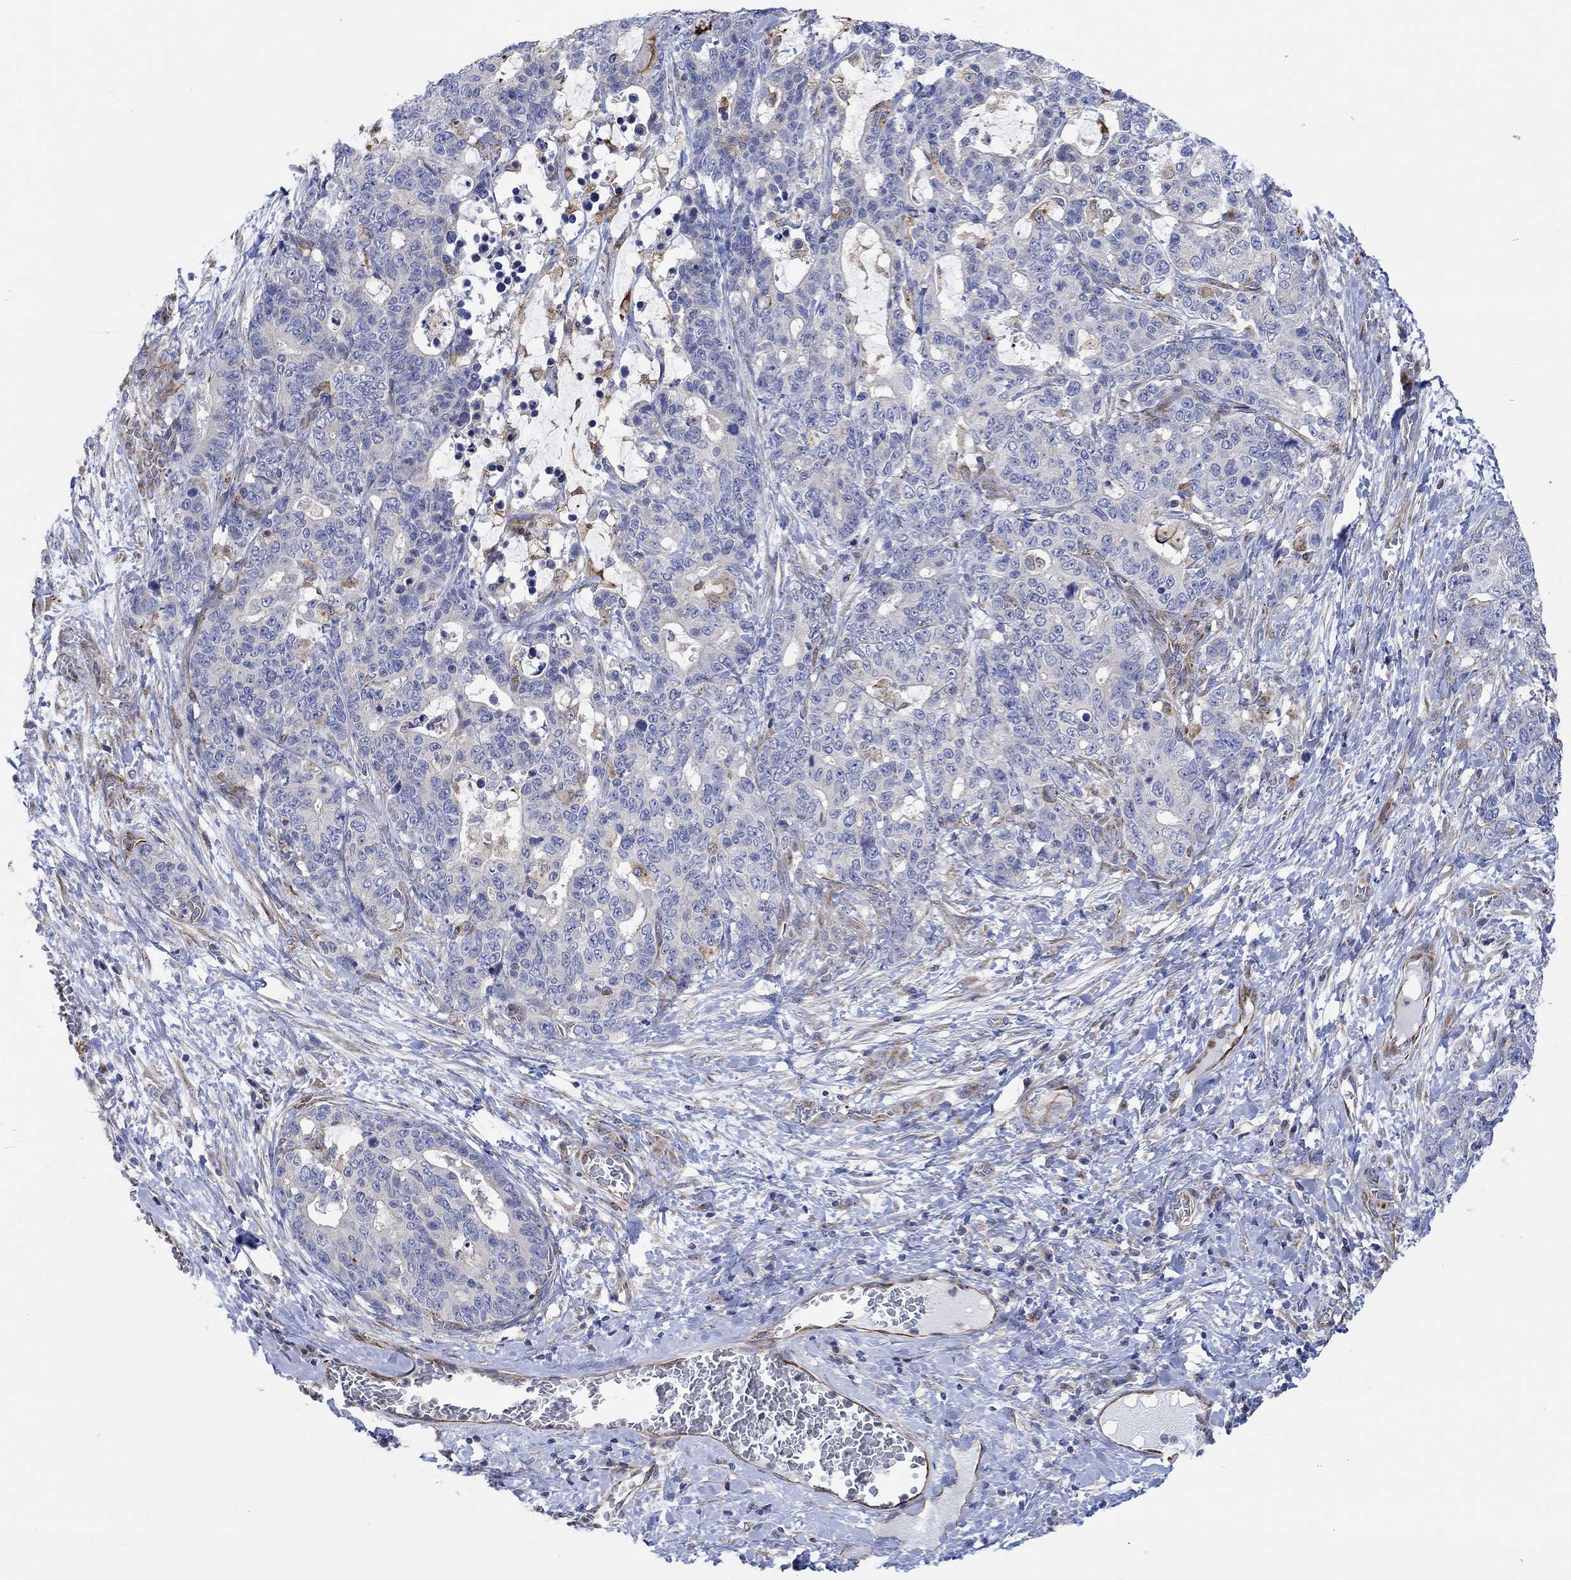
{"staining": {"intensity": "weak", "quantity": "<25%", "location": "cytoplasmic/membranous"}, "tissue": "stomach cancer", "cell_type": "Tumor cells", "image_type": "cancer", "snomed": [{"axis": "morphology", "description": "Normal tissue, NOS"}, {"axis": "morphology", "description": "Adenocarcinoma, NOS"}, {"axis": "topography", "description": "Stomach"}], "caption": "Protein analysis of stomach cancer shows no significant positivity in tumor cells.", "gene": "CAMK1D", "patient": {"sex": "female", "age": 64}}